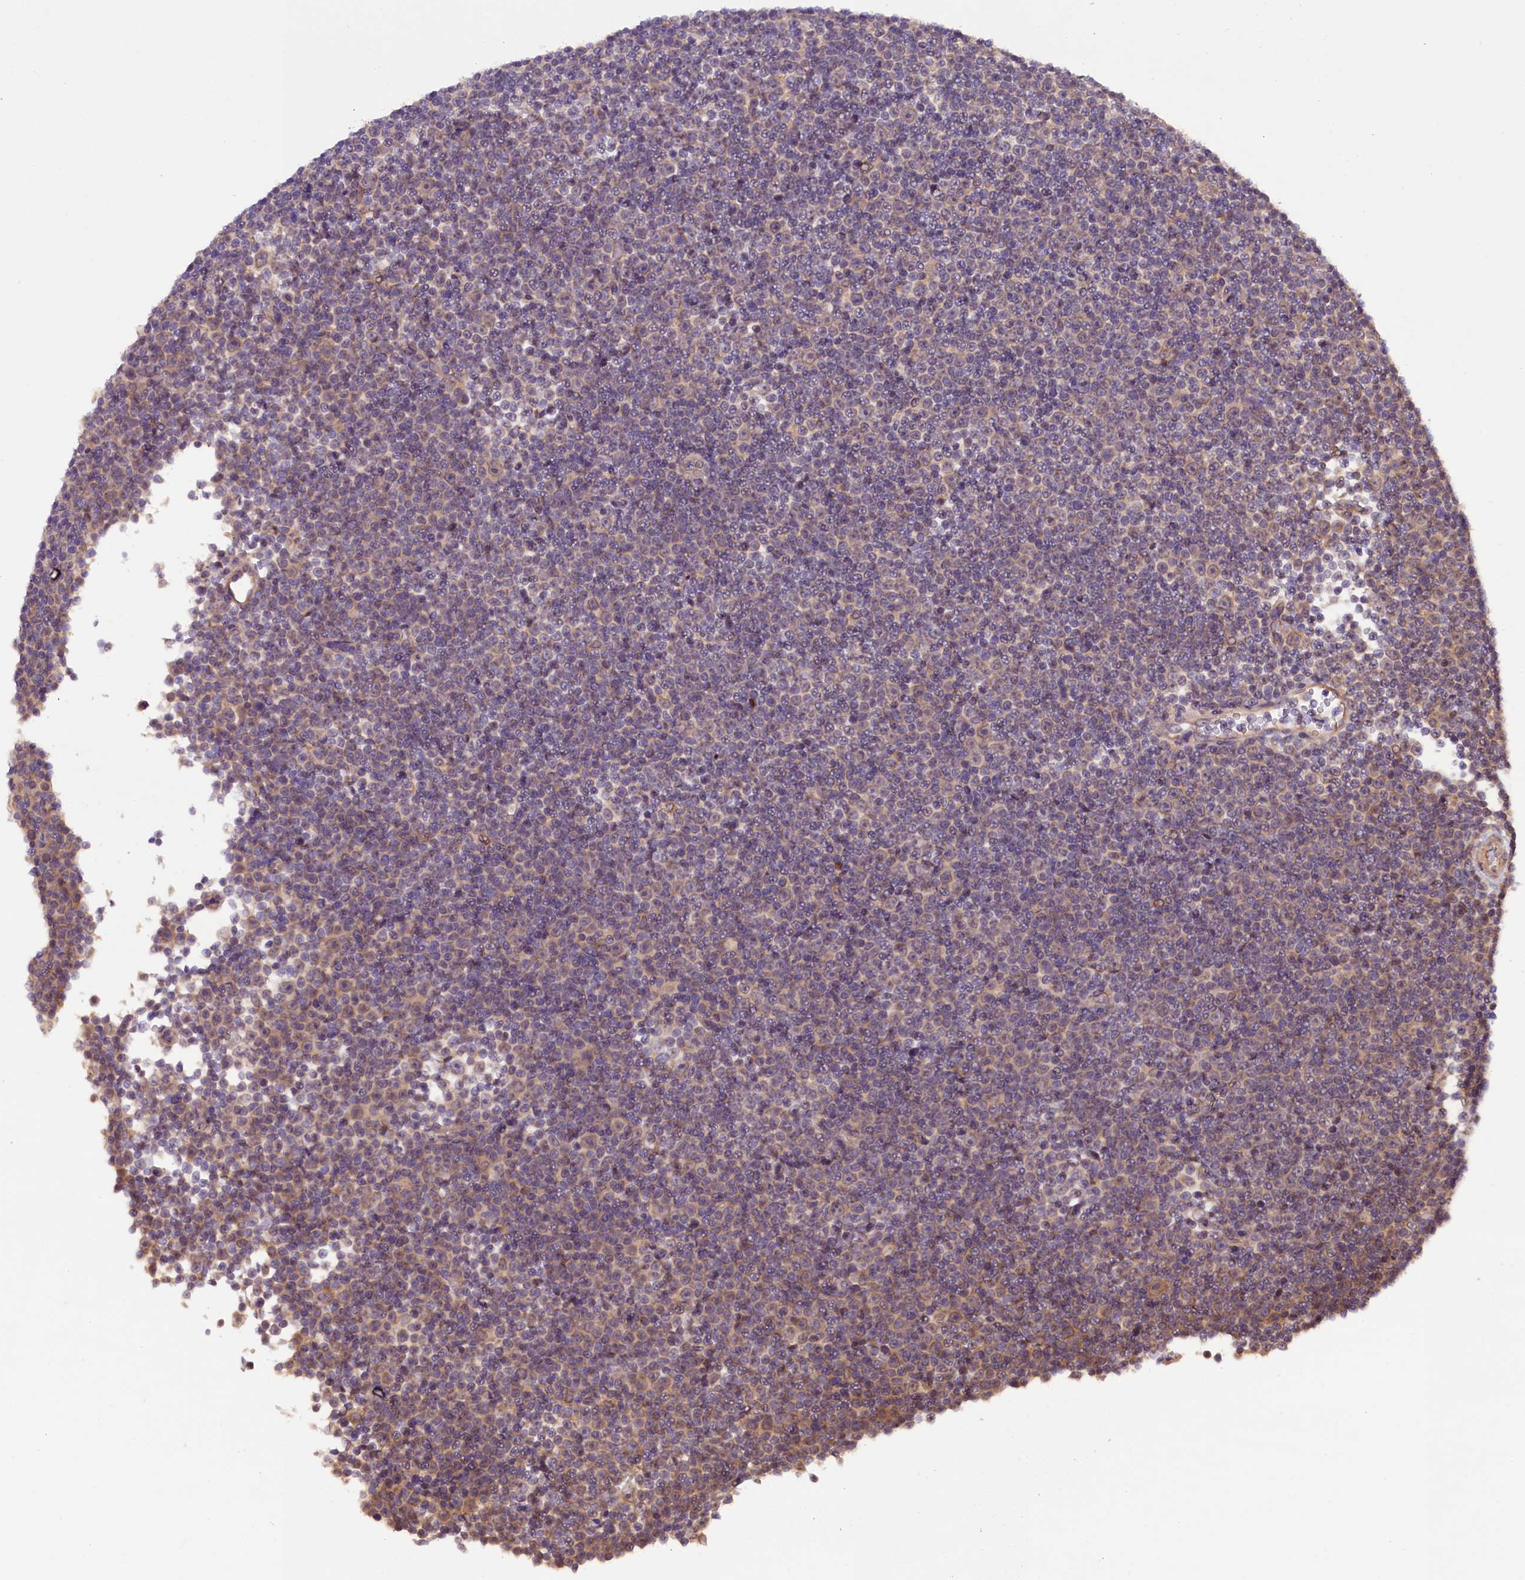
{"staining": {"intensity": "weak", "quantity": "<25%", "location": "cytoplasmic/membranous"}, "tissue": "lymphoma", "cell_type": "Tumor cells", "image_type": "cancer", "snomed": [{"axis": "morphology", "description": "Malignant lymphoma, non-Hodgkin's type, Low grade"}, {"axis": "topography", "description": "Lymph node"}], "caption": "This is a photomicrograph of immunohistochemistry (IHC) staining of malignant lymphoma, non-Hodgkin's type (low-grade), which shows no expression in tumor cells.", "gene": "CCDC9B", "patient": {"sex": "female", "age": 67}}